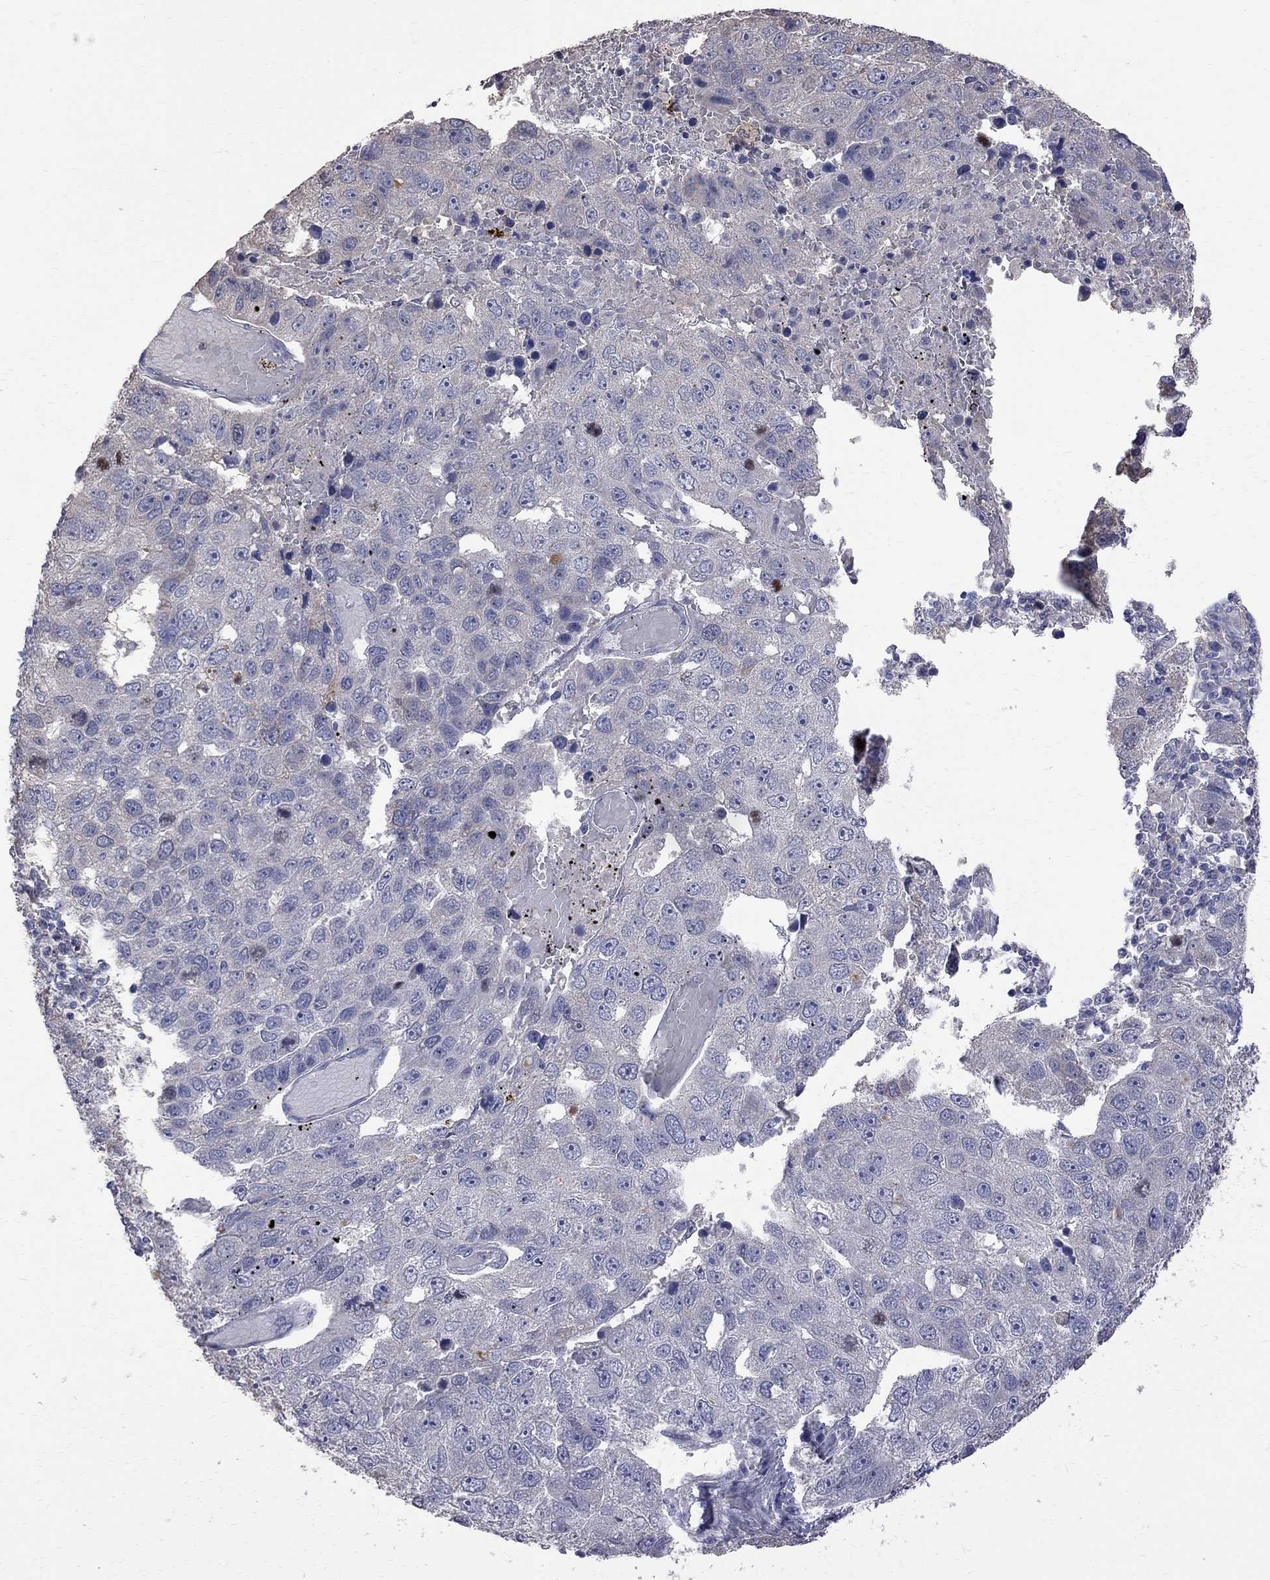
{"staining": {"intensity": "negative", "quantity": "none", "location": "none"}, "tissue": "pancreatic cancer", "cell_type": "Tumor cells", "image_type": "cancer", "snomed": [{"axis": "morphology", "description": "Adenocarcinoma, NOS"}, {"axis": "topography", "description": "Pancreas"}], "caption": "Tumor cells are negative for brown protein staining in pancreatic cancer.", "gene": "CKAP2", "patient": {"sex": "female", "age": 61}}